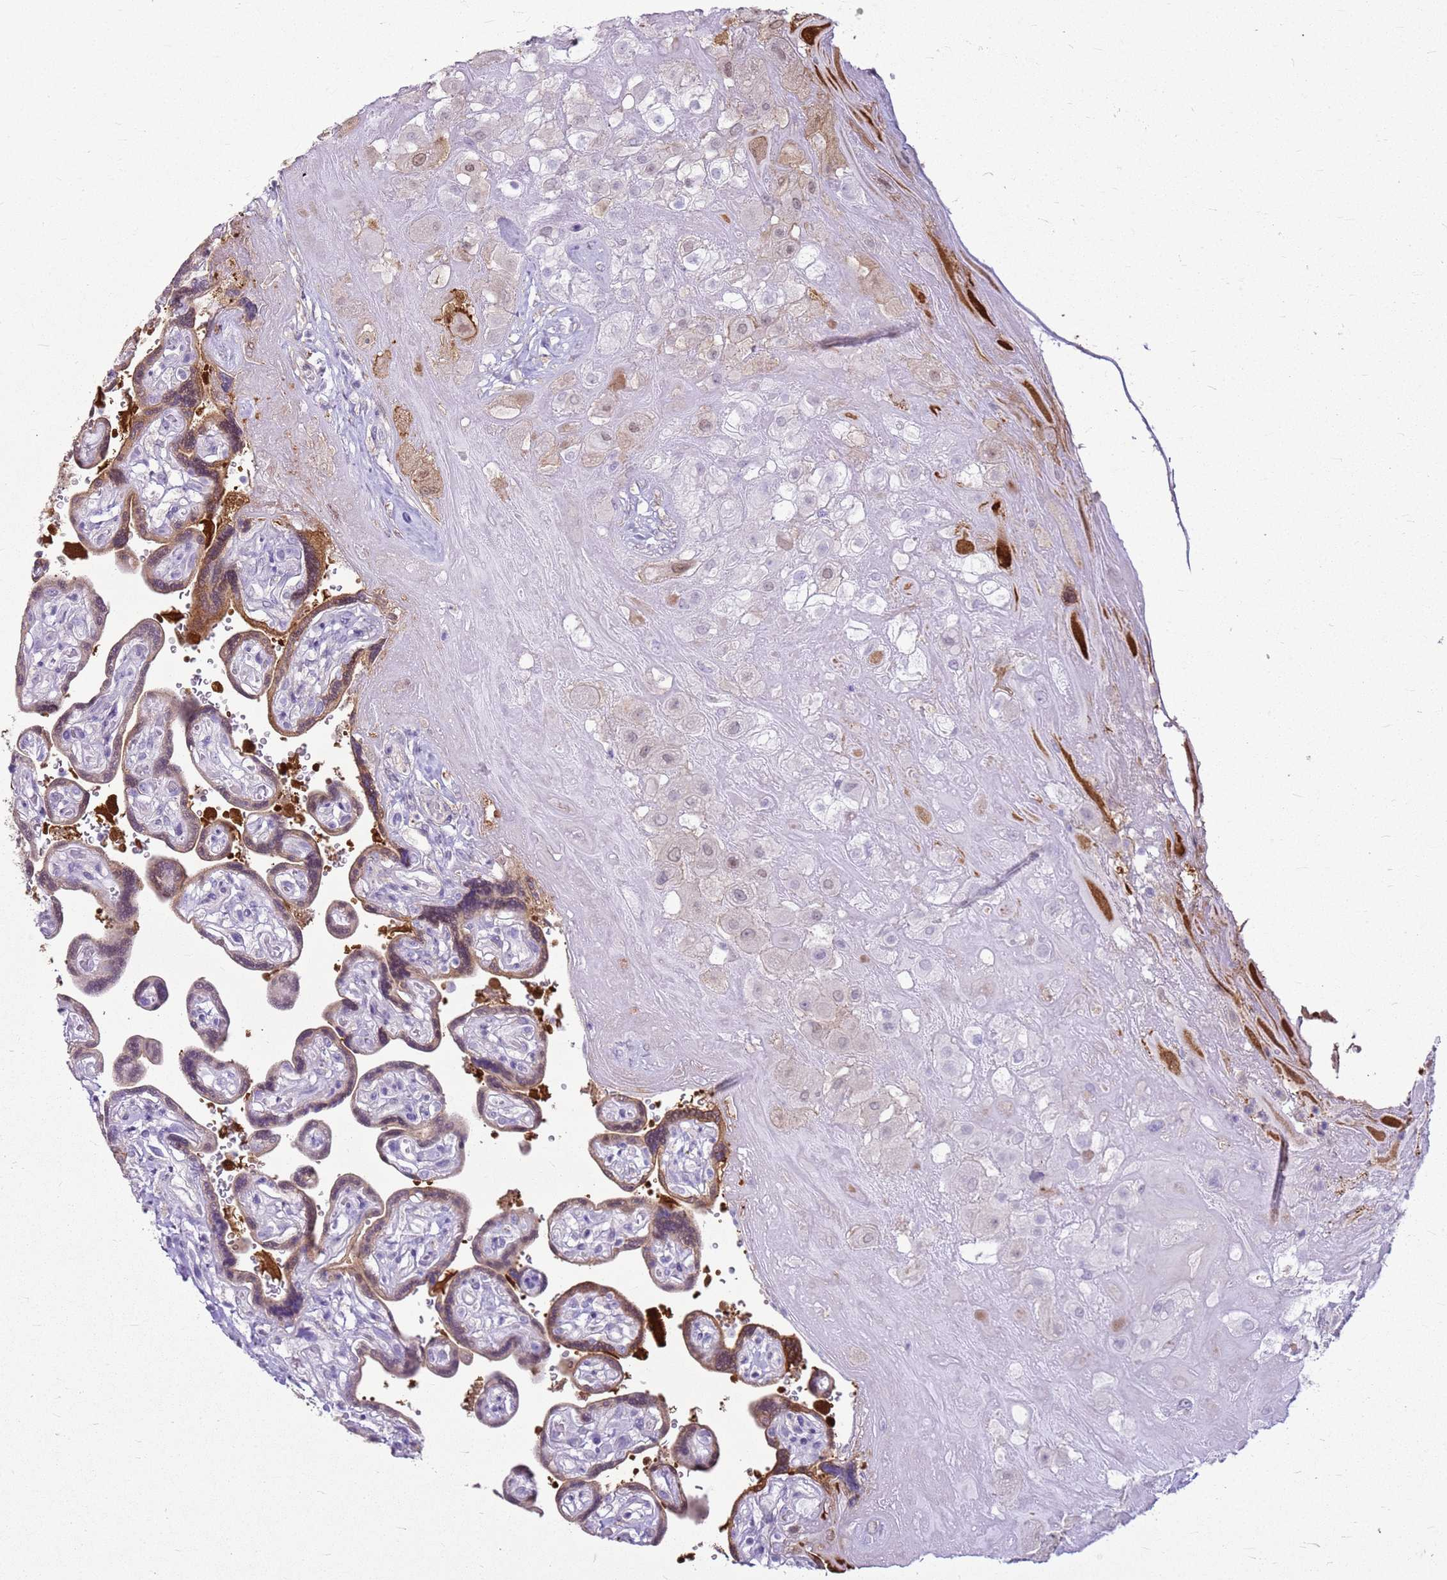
{"staining": {"intensity": "strong", "quantity": "<25%", "location": "cytoplasmic/membranous"}, "tissue": "placenta", "cell_type": "Decidual cells", "image_type": "normal", "snomed": [{"axis": "morphology", "description": "Normal tissue, NOS"}, {"axis": "topography", "description": "Placenta"}], "caption": "Immunohistochemical staining of normal human placenta reveals medium levels of strong cytoplasmic/membranous expression in about <25% of decidual cells.", "gene": "HSPB1", "patient": {"sex": "female", "age": 32}}